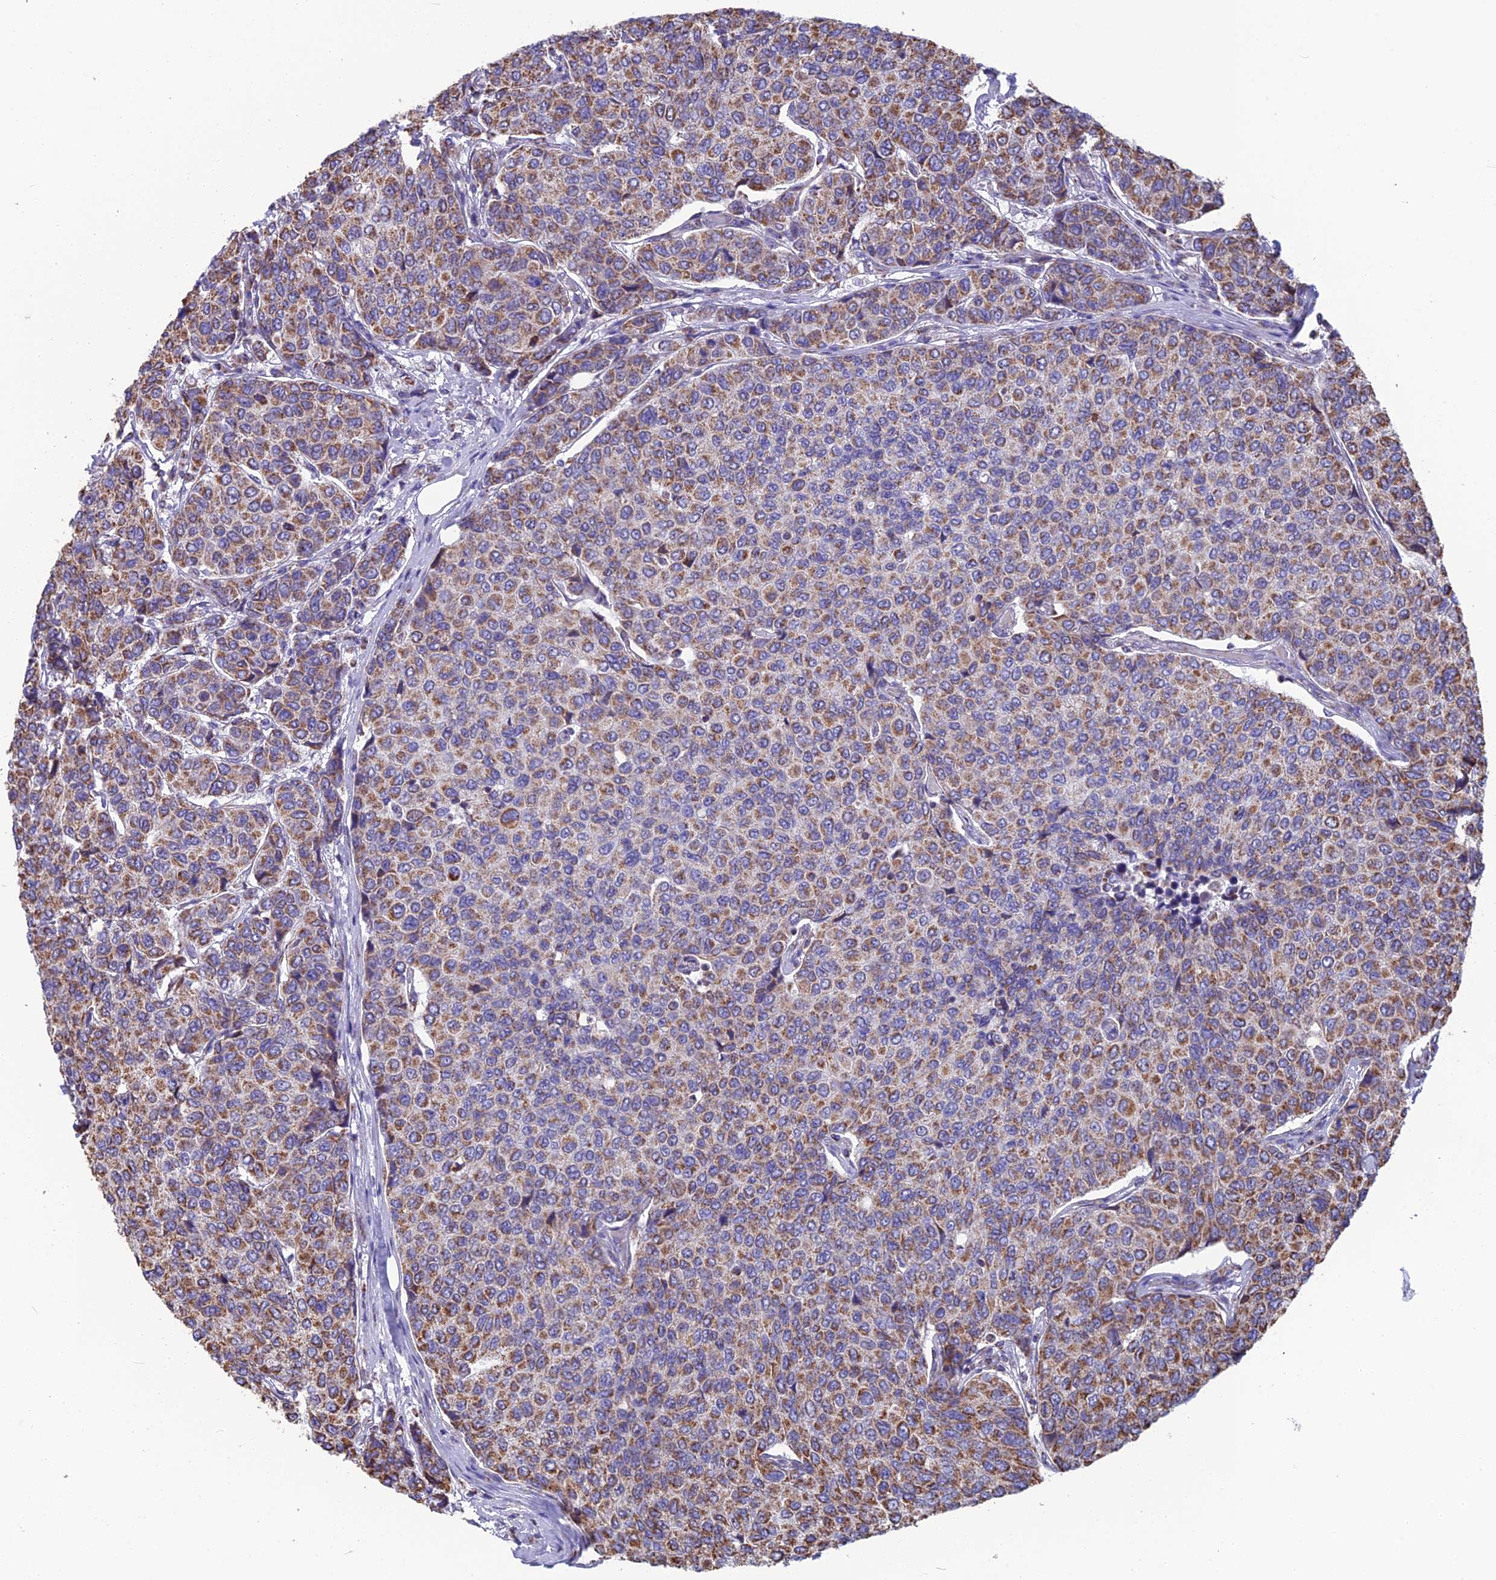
{"staining": {"intensity": "moderate", "quantity": ">75%", "location": "cytoplasmic/membranous"}, "tissue": "breast cancer", "cell_type": "Tumor cells", "image_type": "cancer", "snomed": [{"axis": "morphology", "description": "Duct carcinoma"}, {"axis": "topography", "description": "Breast"}], "caption": "Protein expression analysis of human invasive ductal carcinoma (breast) reveals moderate cytoplasmic/membranous positivity in about >75% of tumor cells.", "gene": "CS", "patient": {"sex": "female", "age": 55}}